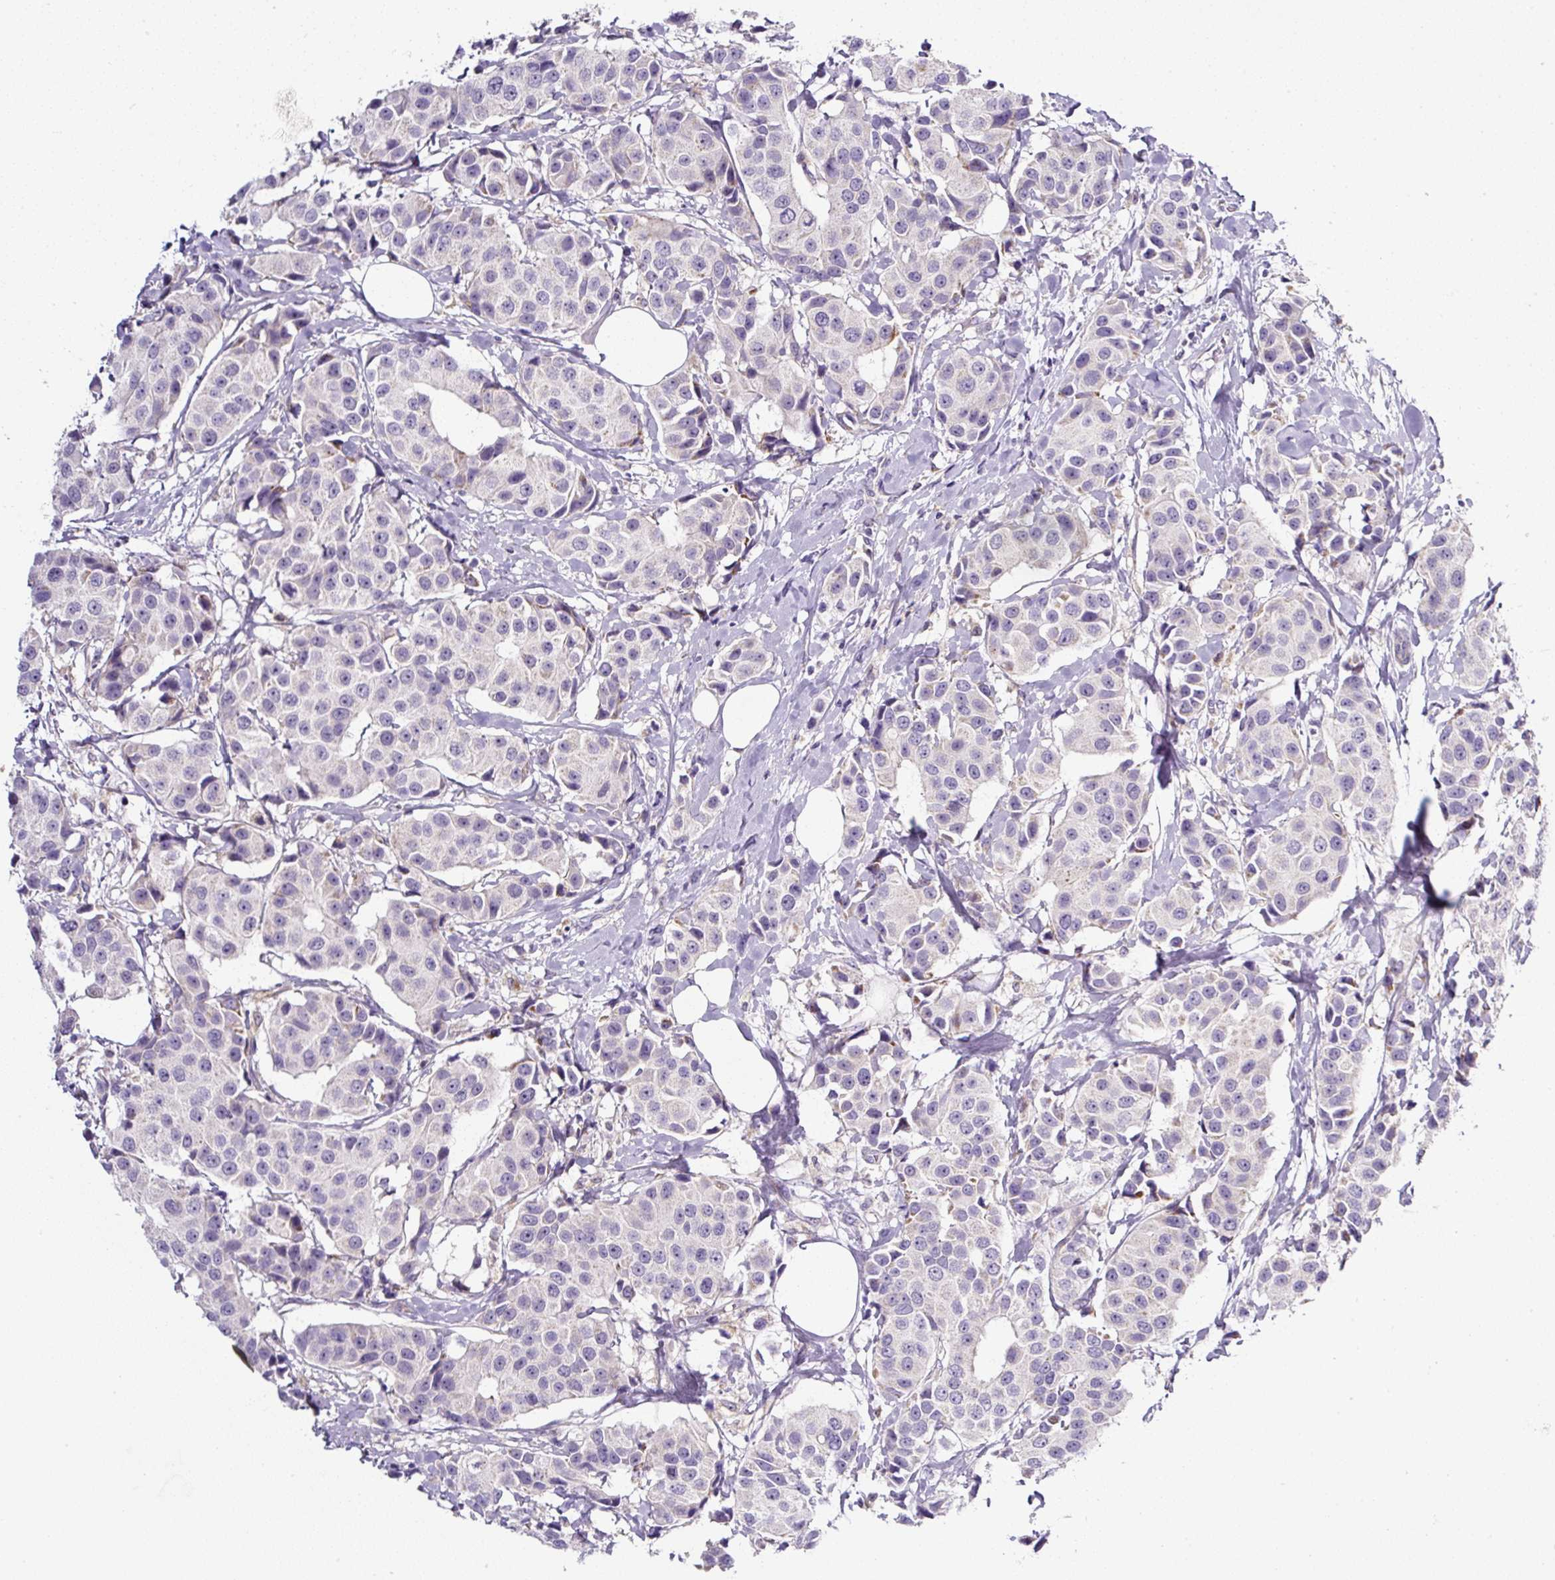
{"staining": {"intensity": "negative", "quantity": "none", "location": "none"}, "tissue": "breast cancer", "cell_type": "Tumor cells", "image_type": "cancer", "snomed": [{"axis": "morphology", "description": "Normal tissue, NOS"}, {"axis": "morphology", "description": "Duct carcinoma"}, {"axis": "topography", "description": "Breast"}], "caption": "This is a image of immunohistochemistry staining of breast cancer, which shows no positivity in tumor cells.", "gene": "HPS4", "patient": {"sex": "female", "age": 39}}